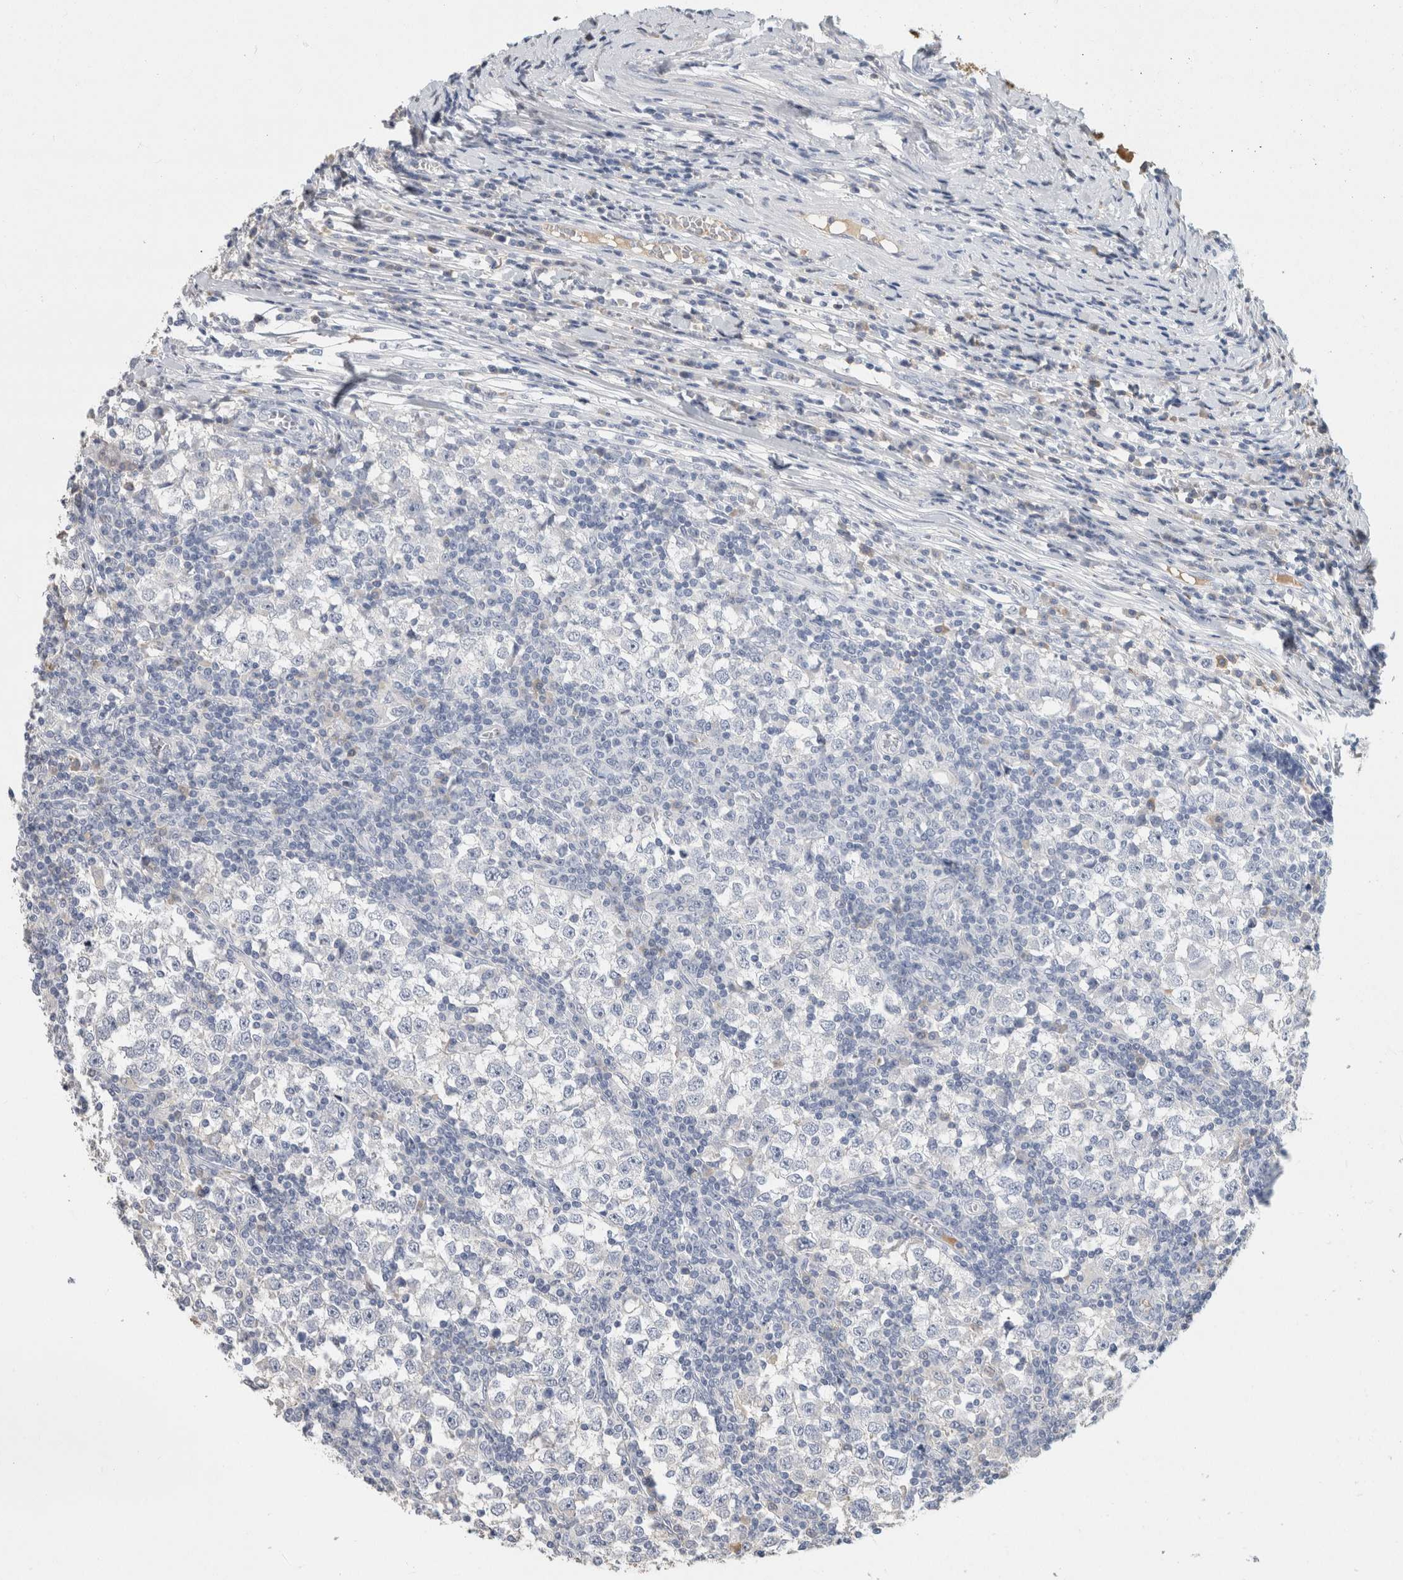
{"staining": {"intensity": "negative", "quantity": "none", "location": "none"}, "tissue": "testis cancer", "cell_type": "Tumor cells", "image_type": "cancer", "snomed": [{"axis": "morphology", "description": "Seminoma, NOS"}, {"axis": "topography", "description": "Testis"}], "caption": "Protein analysis of testis cancer reveals no significant staining in tumor cells.", "gene": "SCGB1A1", "patient": {"sex": "male", "age": 65}}